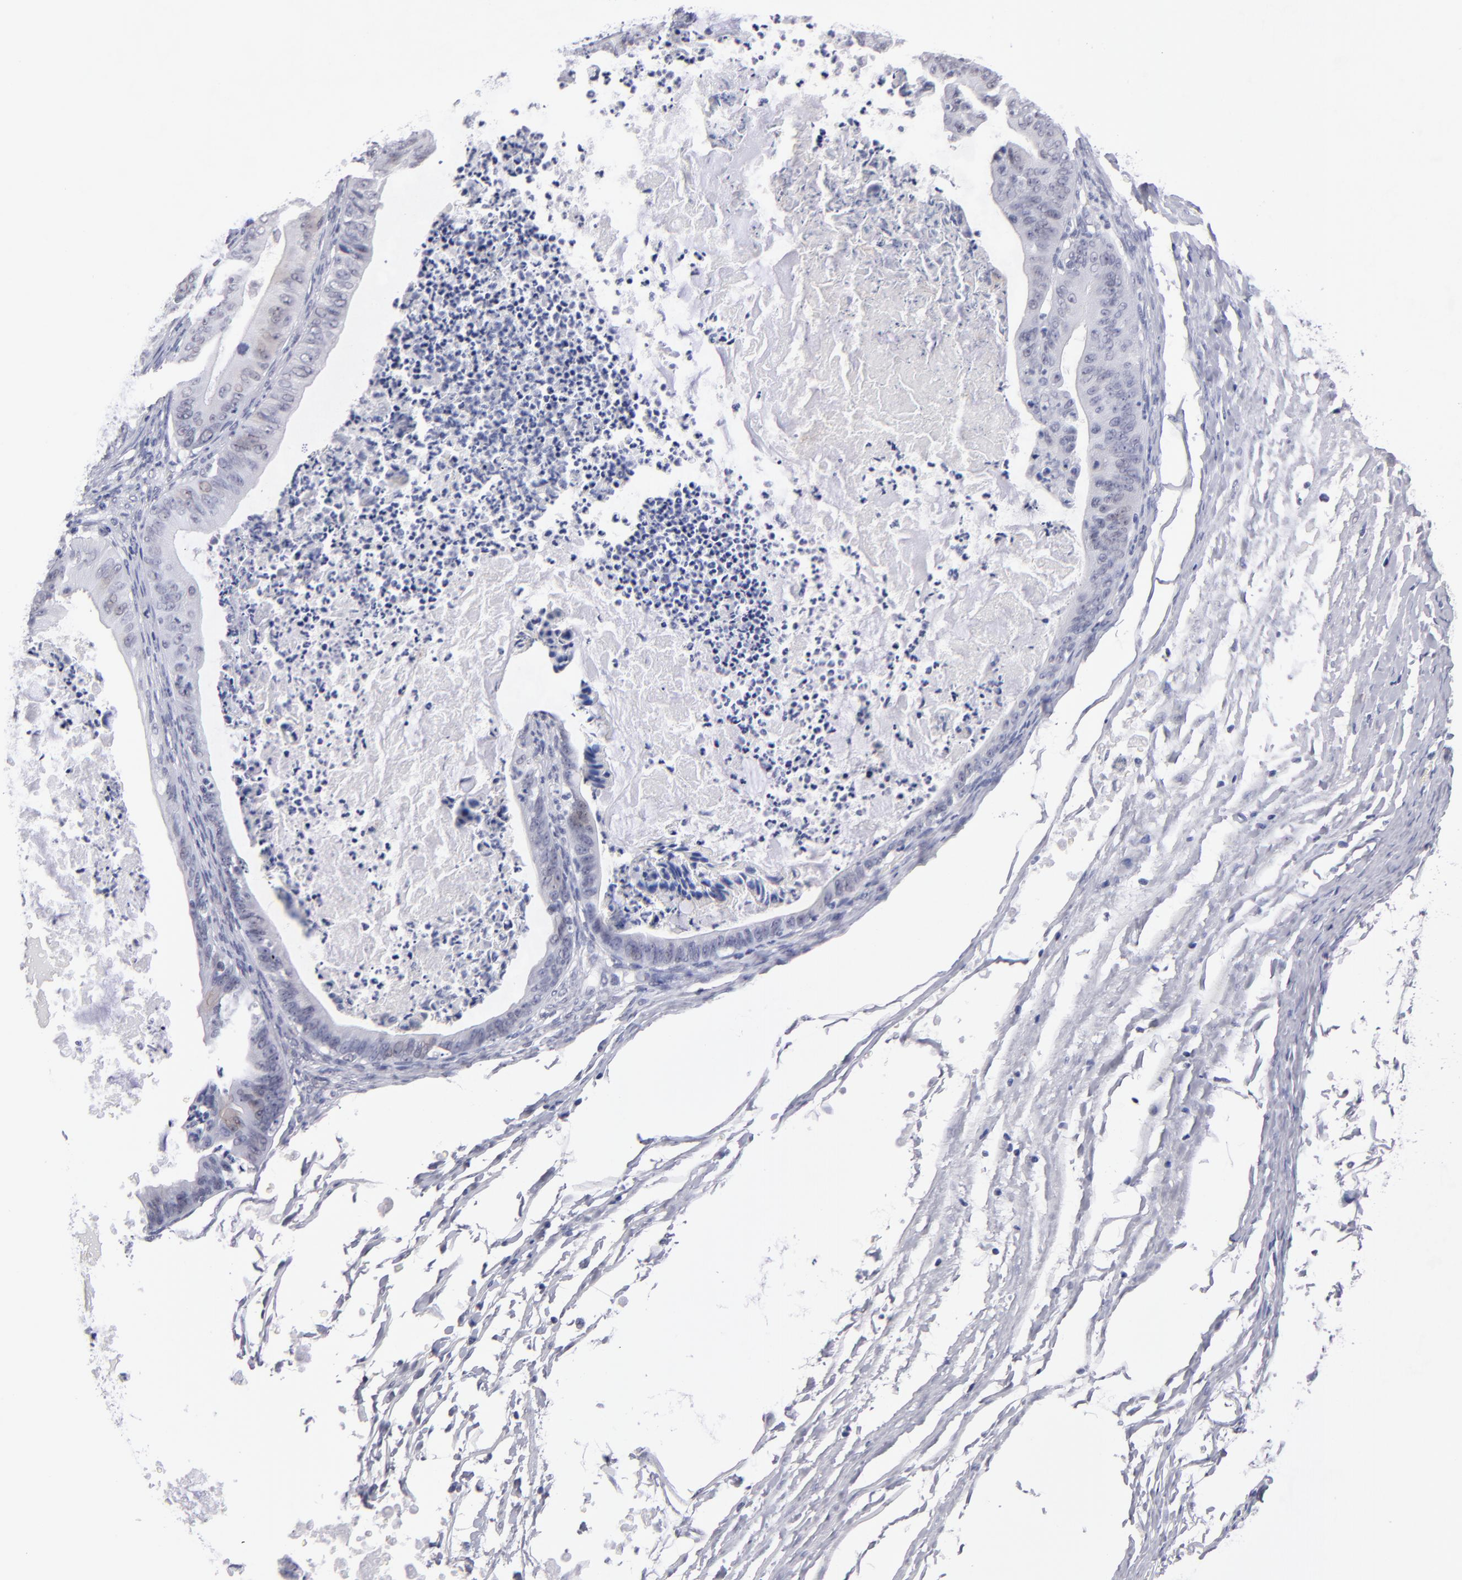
{"staining": {"intensity": "weak", "quantity": "<25%", "location": "nuclear"}, "tissue": "ovarian cancer", "cell_type": "Tumor cells", "image_type": "cancer", "snomed": [{"axis": "morphology", "description": "Cystadenocarcinoma, mucinous, NOS"}, {"axis": "topography", "description": "Ovary"}], "caption": "Ovarian cancer (mucinous cystadenocarcinoma) was stained to show a protein in brown. There is no significant positivity in tumor cells.", "gene": "TEX11", "patient": {"sex": "female", "age": 37}}